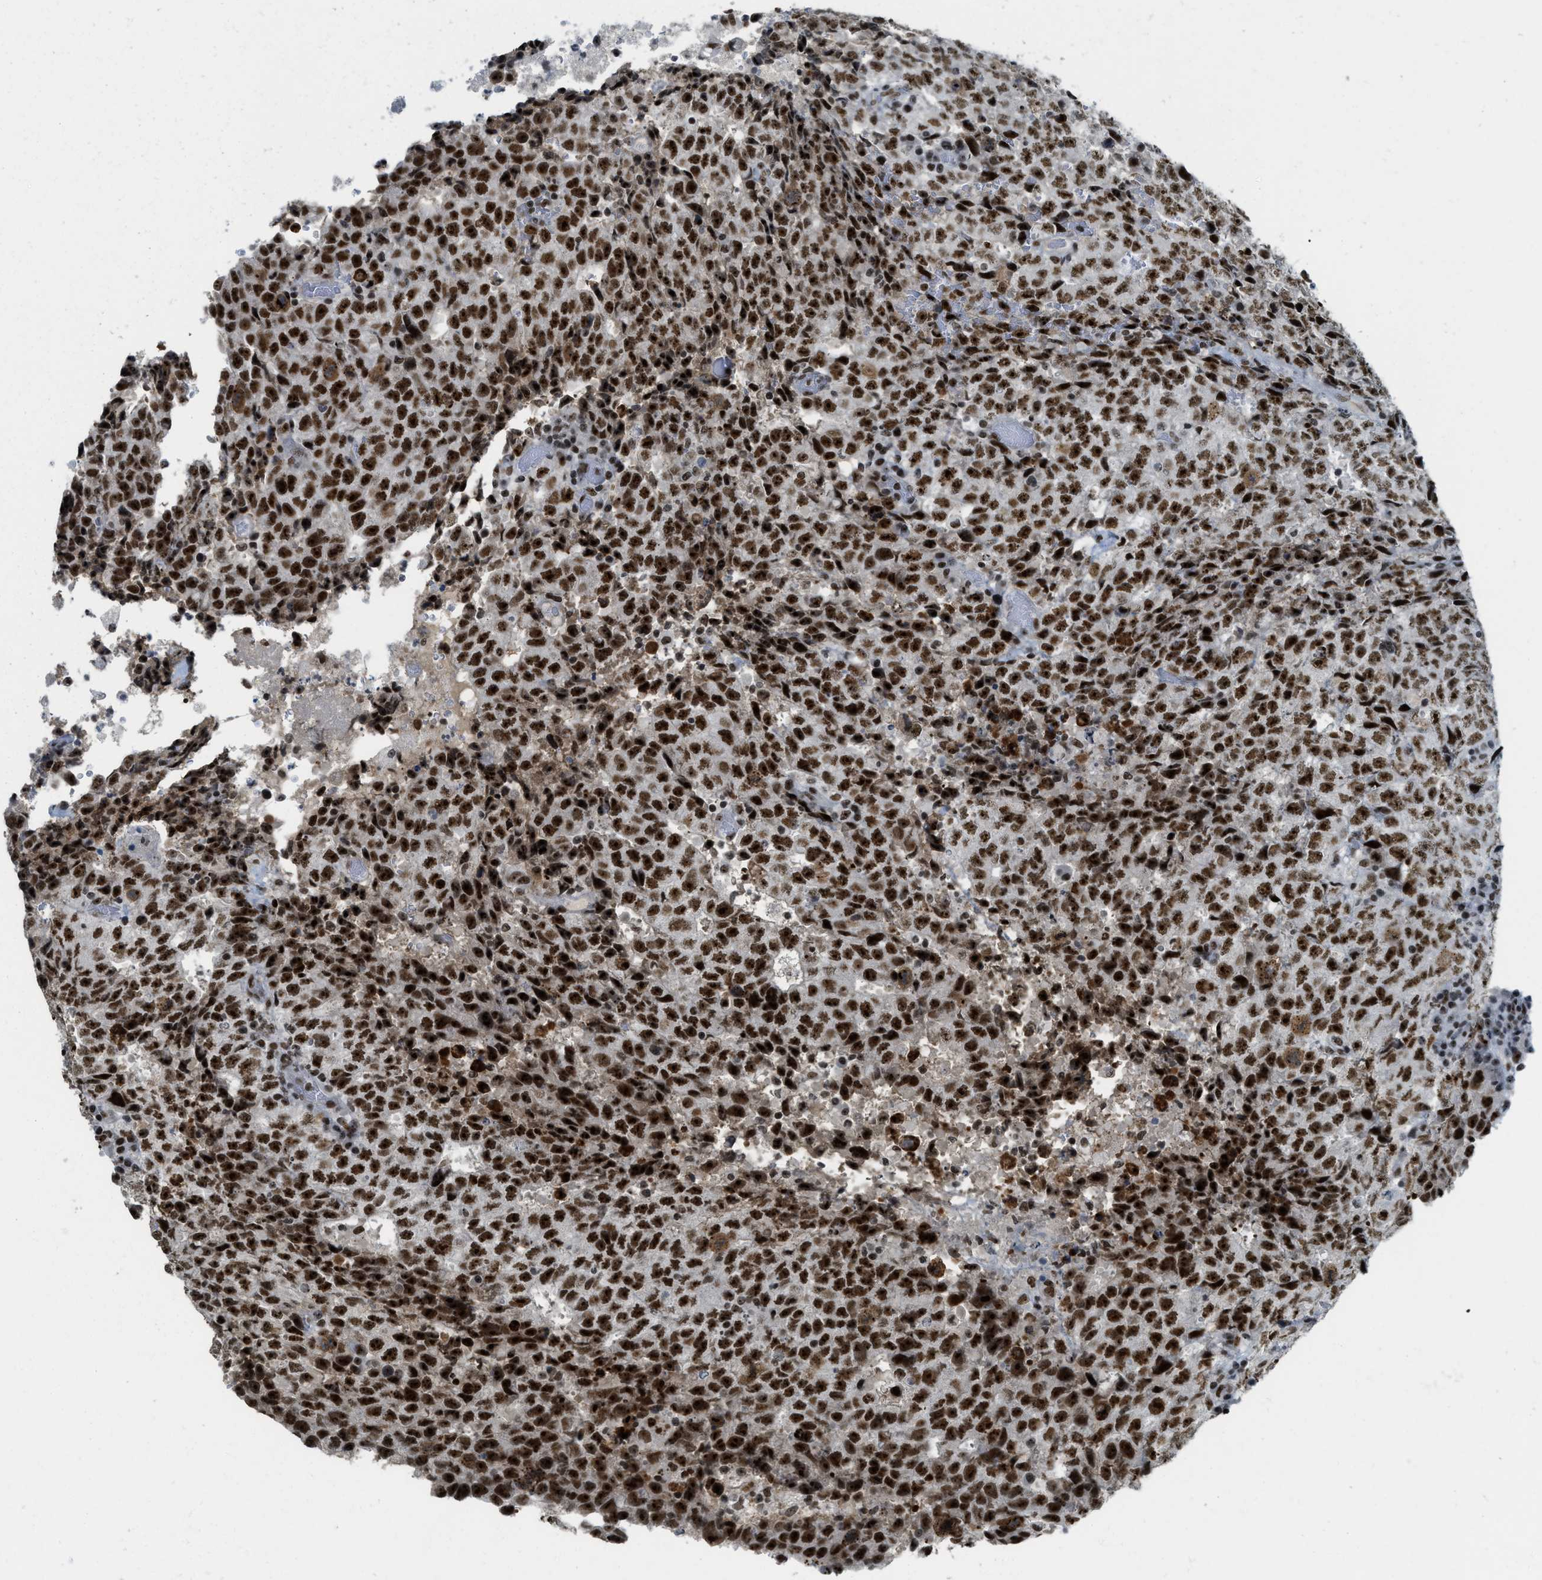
{"staining": {"intensity": "strong", "quantity": ">75%", "location": "nuclear"}, "tissue": "testis cancer", "cell_type": "Tumor cells", "image_type": "cancer", "snomed": [{"axis": "morphology", "description": "Necrosis, NOS"}, {"axis": "morphology", "description": "Carcinoma, Embryonal, NOS"}, {"axis": "topography", "description": "Testis"}], "caption": "Immunohistochemistry (IHC) (DAB (3,3'-diaminobenzidine)) staining of human testis embryonal carcinoma exhibits strong nuclear protein positivity in about >75% of tumor cells.", "gene": "URB1", "patient": {"sex": "male", "age": 19}}